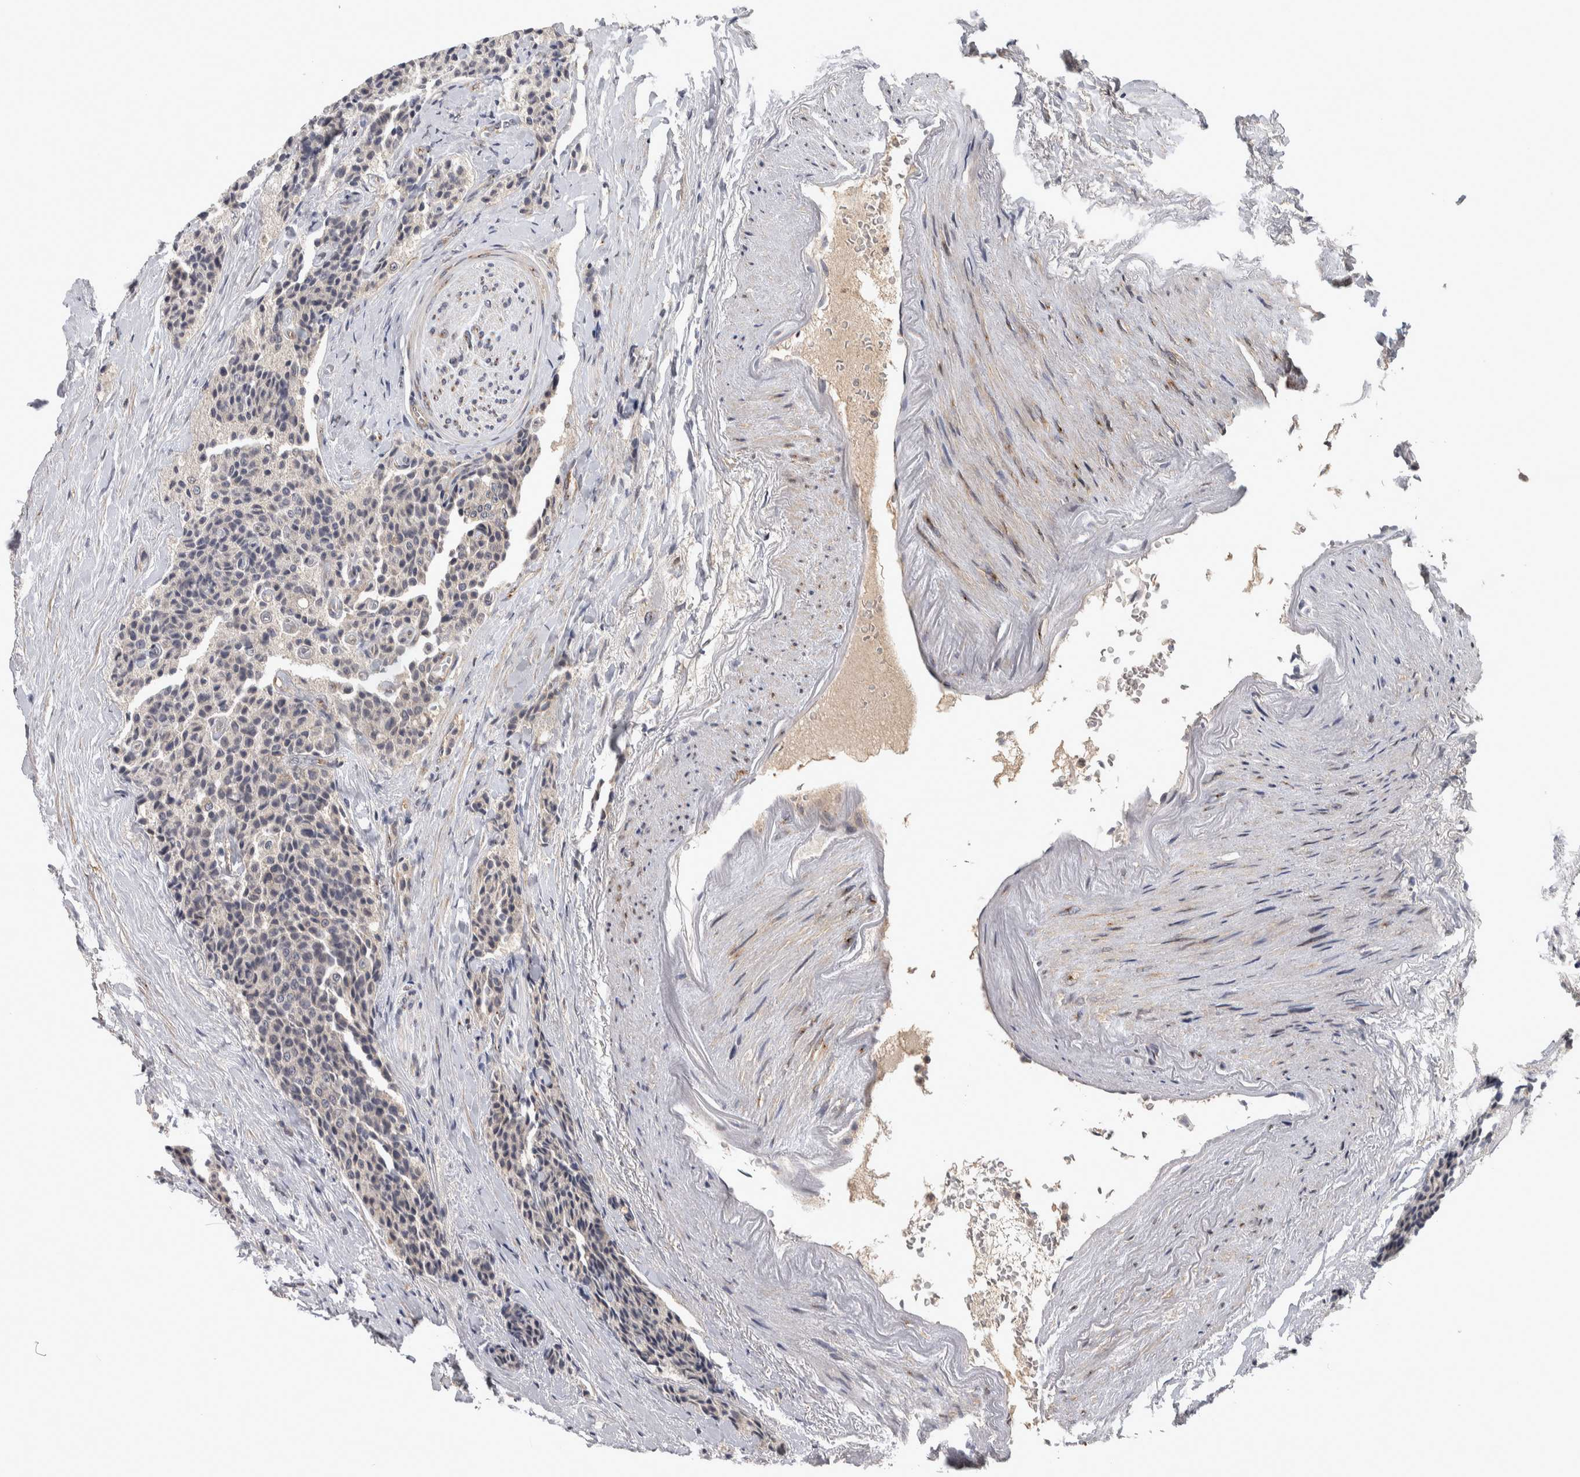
{"staining": {"intensity": "negative", "quantity": "none", "location": "none"}, "tissue": "carcinoid", "cell_type": "Tumor cells", "image_type": "cancer", "snomed": [{"axis": "morphology", "description": "Carcinoid, malignant, NOS"}, {"axis": "topography", "description": "Colon"}], "caption": "Protein analysis of carcinoid demonstrates no significant staining in tumor cells.", "gene": "IFRD1", "patient": {"sex": "female", "age": 61}}